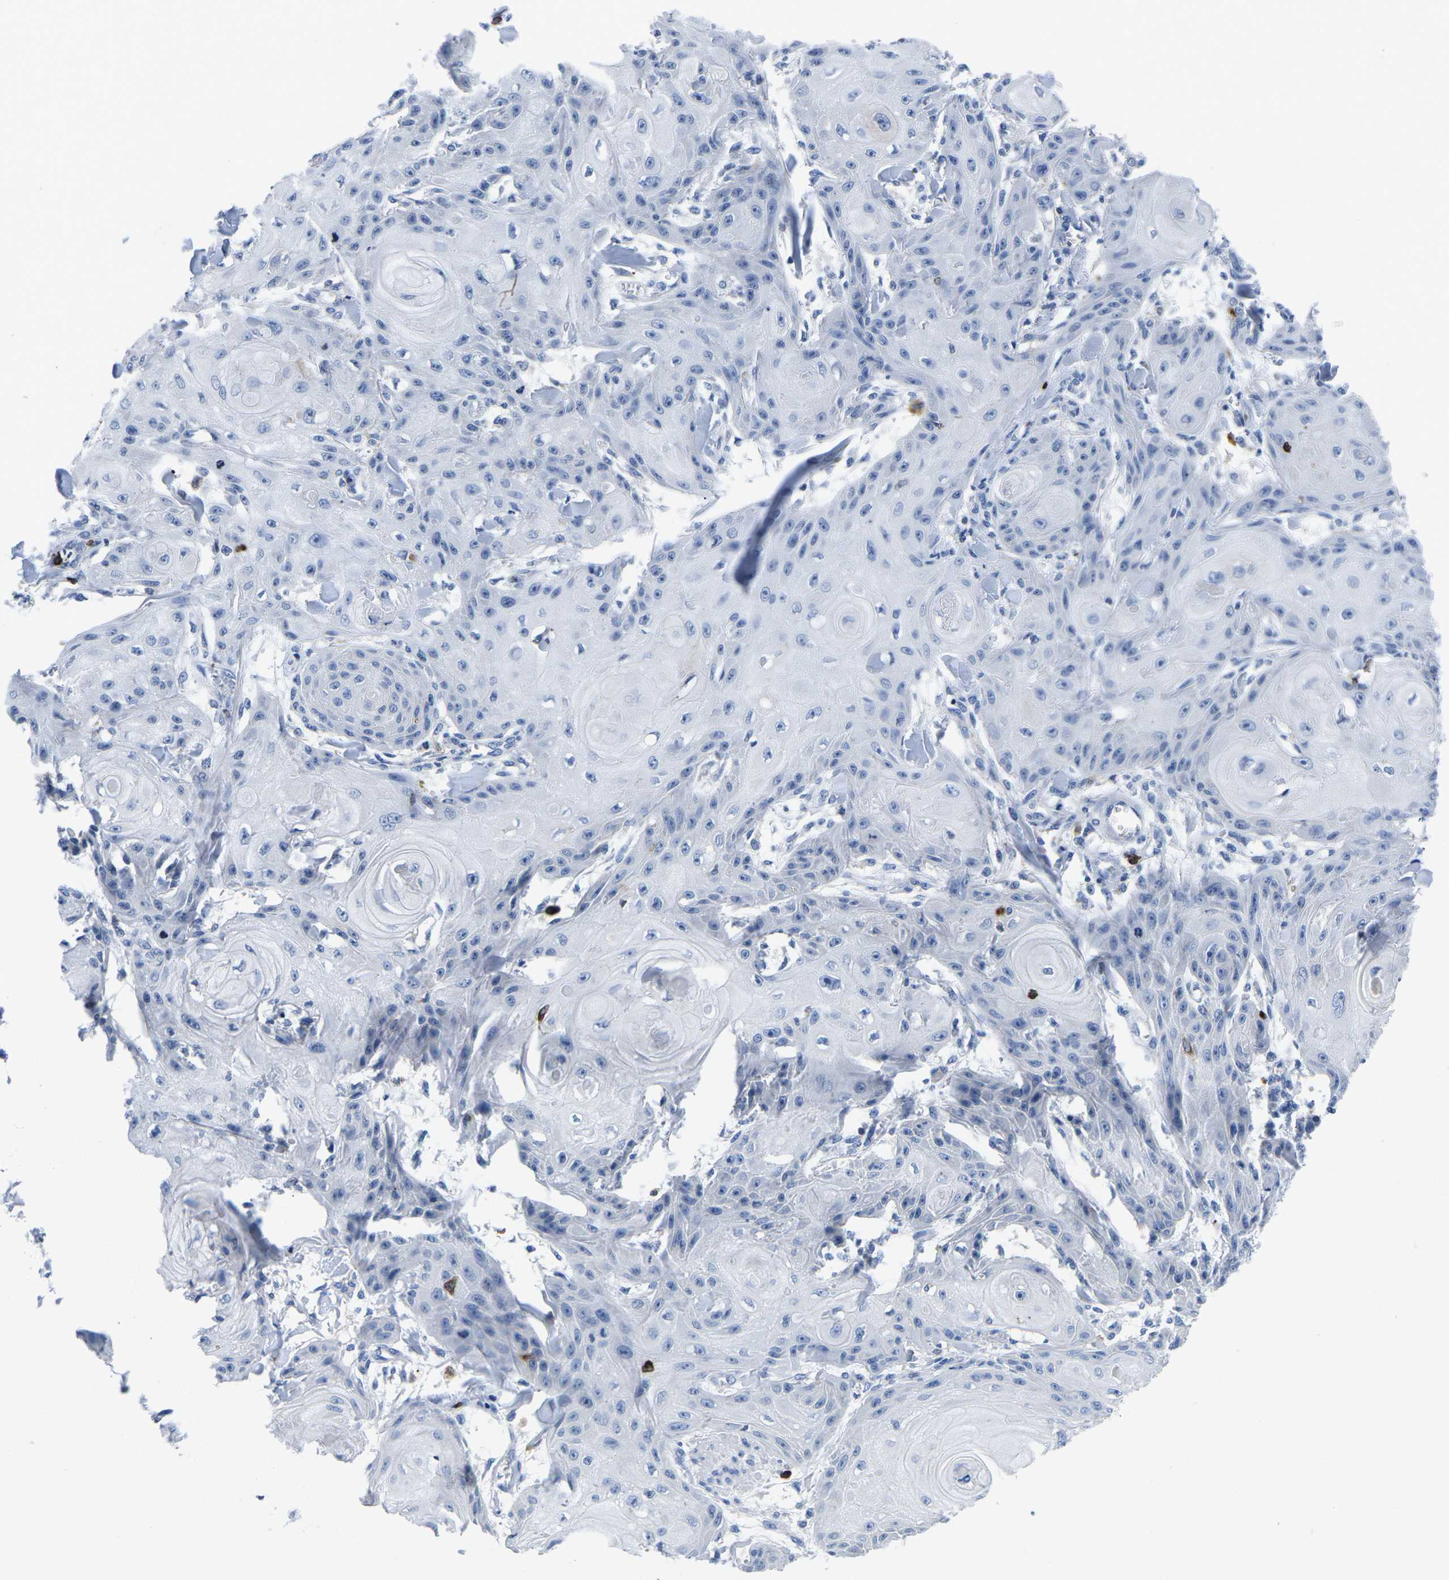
{"staining": {"intensity": "negative", "quantity": "none", "location": "none"}, "tissue": "skin cancer", "cell_type": "Tumor cells", "image_type": "cancer", "snomed": [{"axis": "morphology", "description": "Squamous cell carcinoma, NOS"}, {"axis": "topography", "description": "Skin"}], "caption": "Skin cancer (squamous cell carcinoma) stained for a protein using immunohistochemistry displays no staining tumor cells.", "gene": "CTSW", "patient": {"sex": "male", "age": 74}}